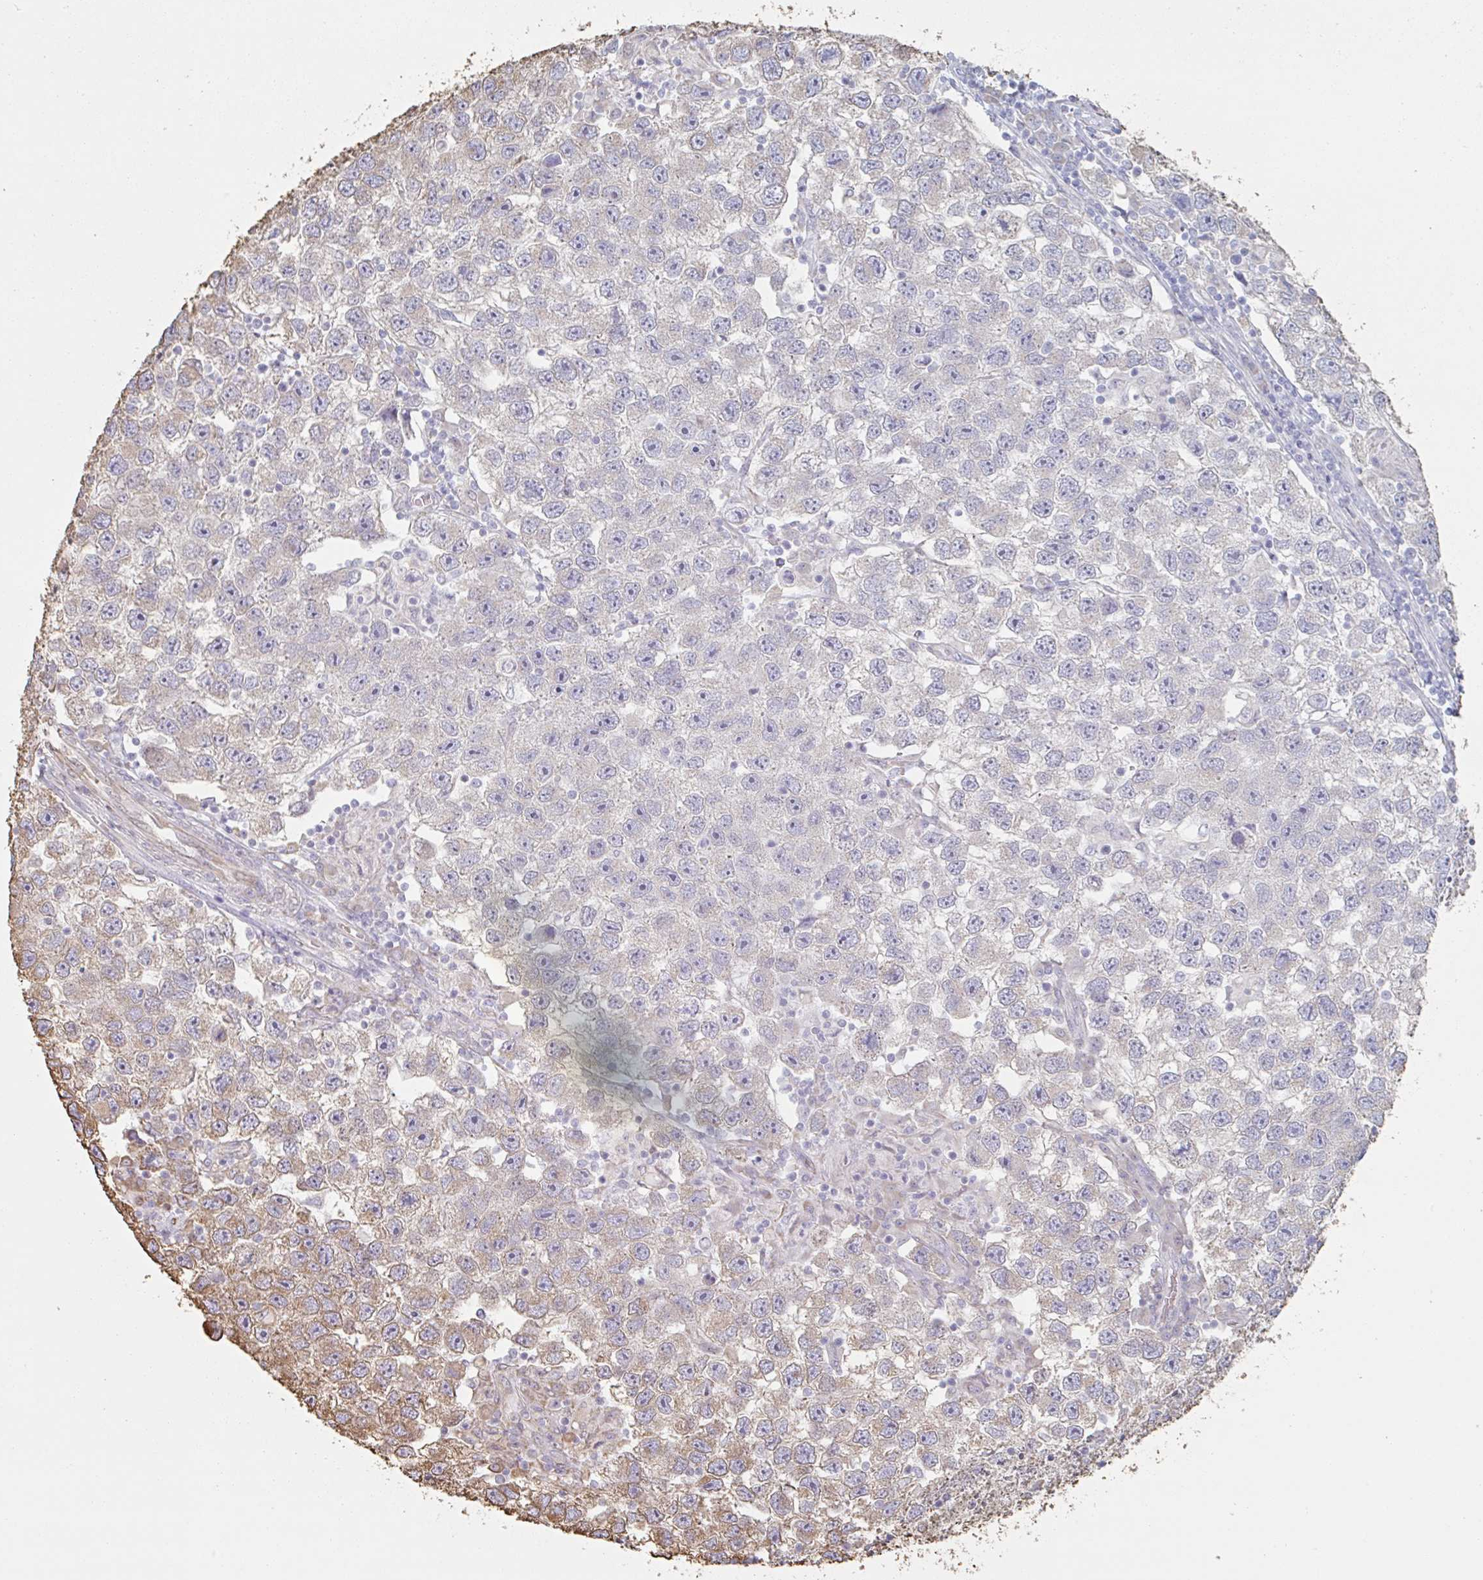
{"staining": {"intensity": "moderate", "quantity": "<25%", "location": "cytoplasmic/membranous"}, "tissue": "testis cancer", "cell_type": "Tumor cells", "image_type": "cancer", "snomed": [{"axis": "morphology", "description": "Seminoma, NOS"}, {"axis": "topography", "description": "Testis"}], "caption": "Approximately <25% of tumor cells in testis cancer (seminoma) show moderate cytoplasmic/membranous protein staining as visualized by brown immunohistochemical staining.", "gene": "RAB5IF", "patient": {"sex": "male", "age": 26}}